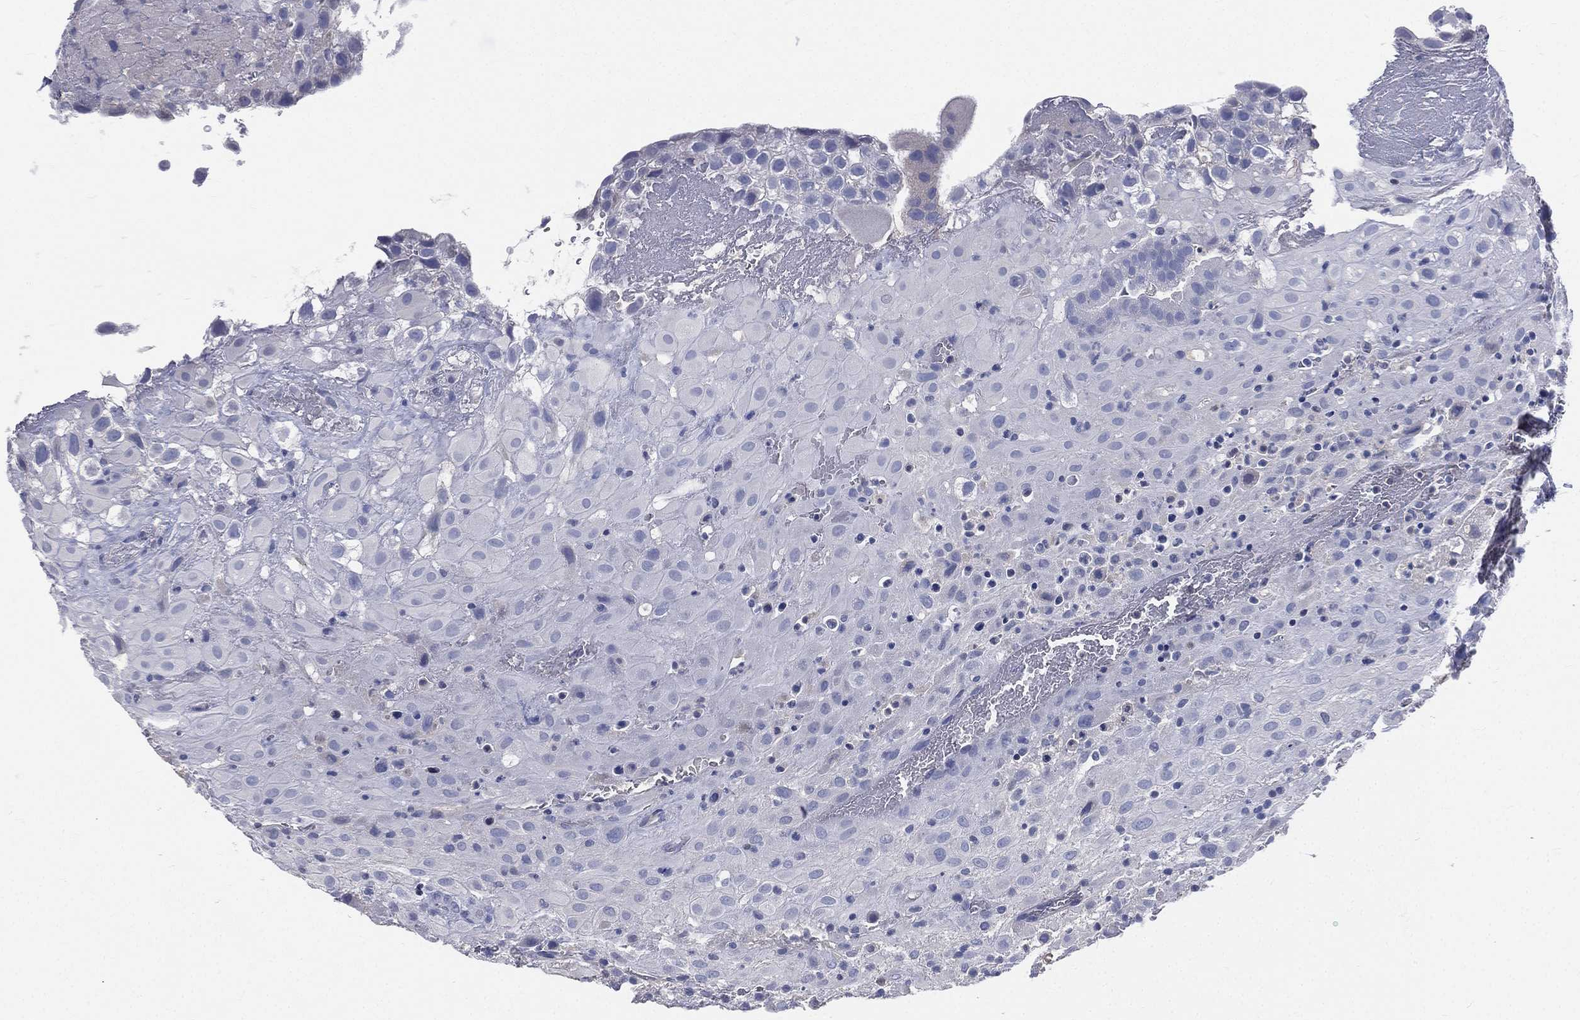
{"staining": {"intensity": "negative", "quantity": "none", "location": "none"}, "tissue": "placenta", "cell_type": "Decidual cells", "image_type": "normal", "snomed": [{"axis": "morphology", "description": "Normal tissue, NOS"}, {"axis": "topography", "description": "Placenta"}], "caption": "Protein analysis of unremarkable placenta displays no significant expression in decidual cells.", "gene": "CD3D", "patient": {"sex": "female", "age": 19}}